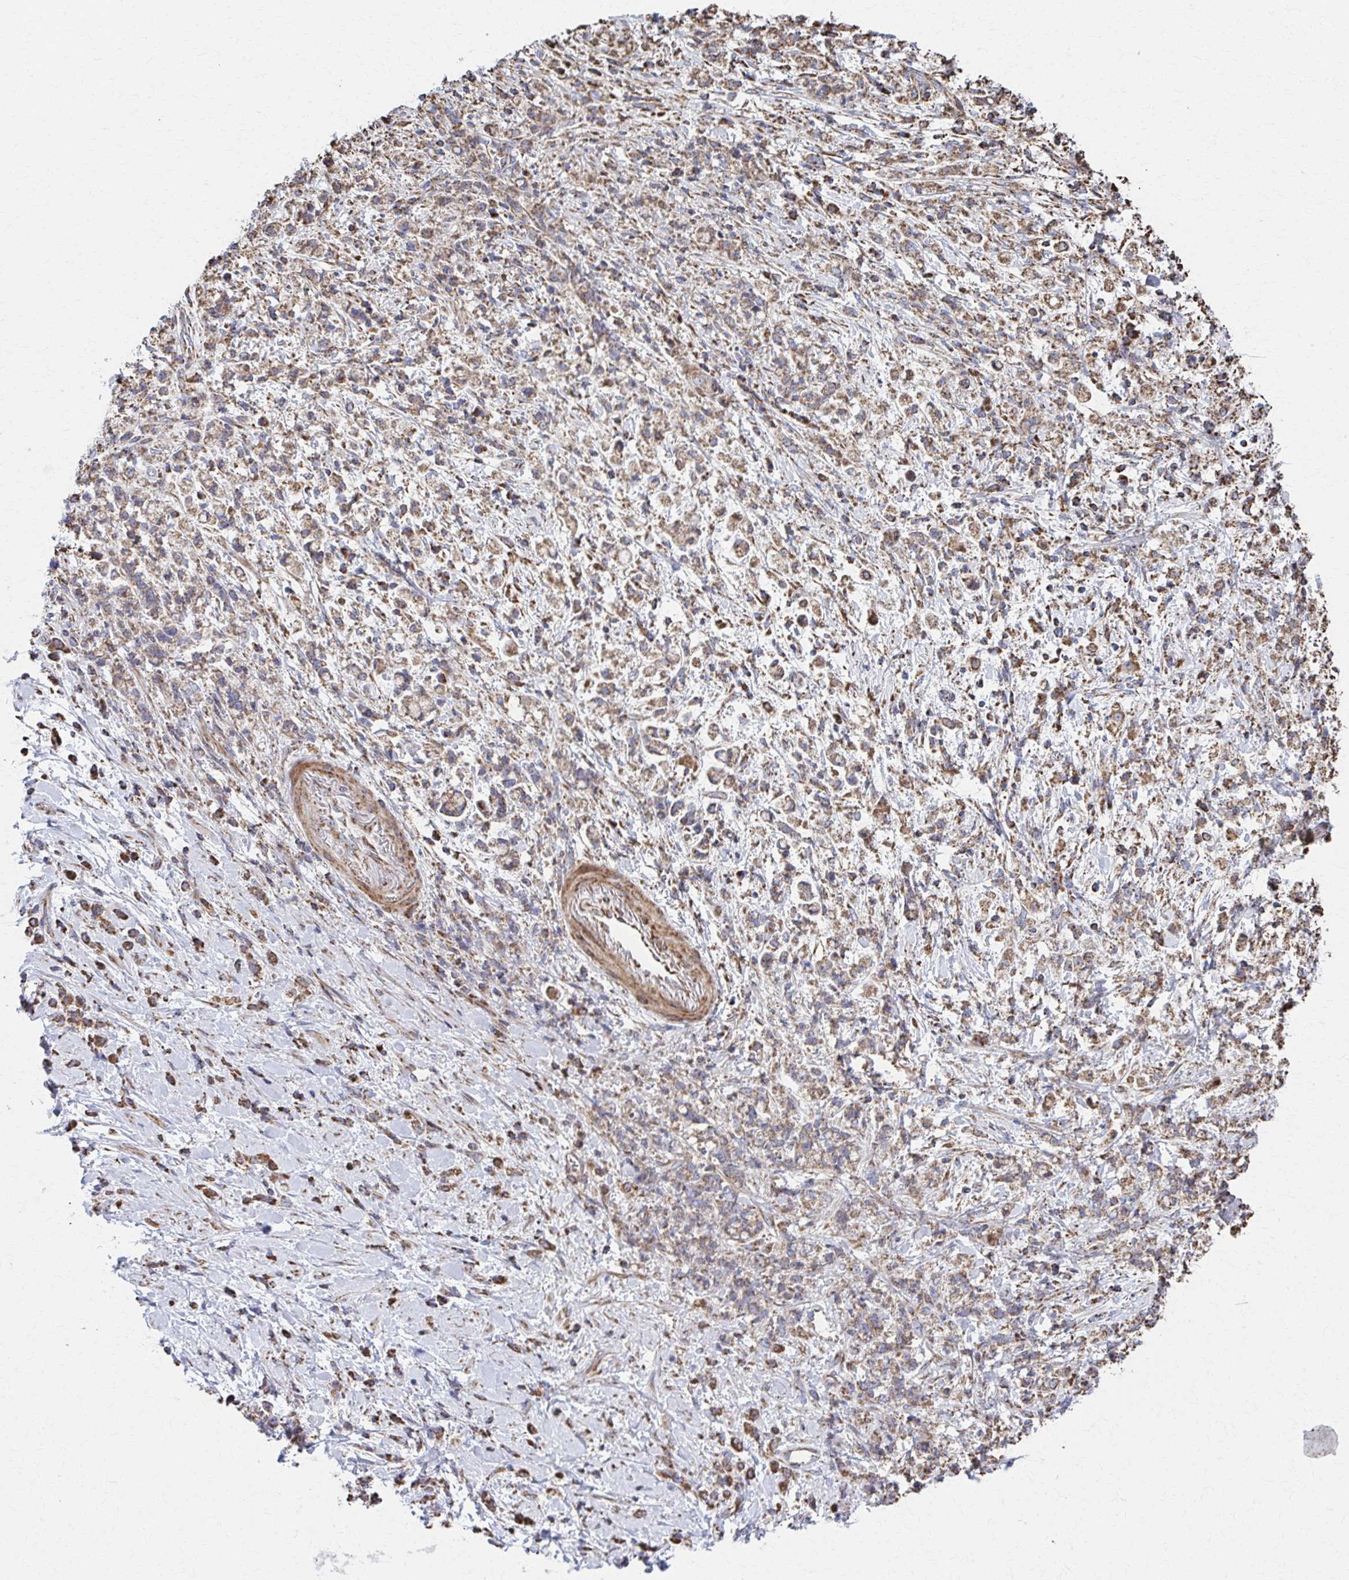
{"staining": {"intensity": "moderate", "quantity": ">75%", "location": "cytoplasmic/membranous"}, "tissue": "stomach cancer", "cell_type": "Tumor cells", "image_type": "cancer", "snomed": [{"axis": "morphology", "description": "Adenocarcinoma, NOS"}, {"axis": "topography", "description": "Stomach"}], "caption": "High-power microscopy captured an immunohistochemistry micrograph of stomach cancer (adenocarcinoma), revealing moderate cytoplasmic/membranous expression in approximately >75% of tumor cells. The staining was performed using DAB (3,3'-diaminobenzidine) to visualize the protein expression in brown, while the nuclei were stained in blue with hematoxylin (Magnification: 20x).", "gene": "SAT1", "patient": {"sex": "female", "age": 60}}